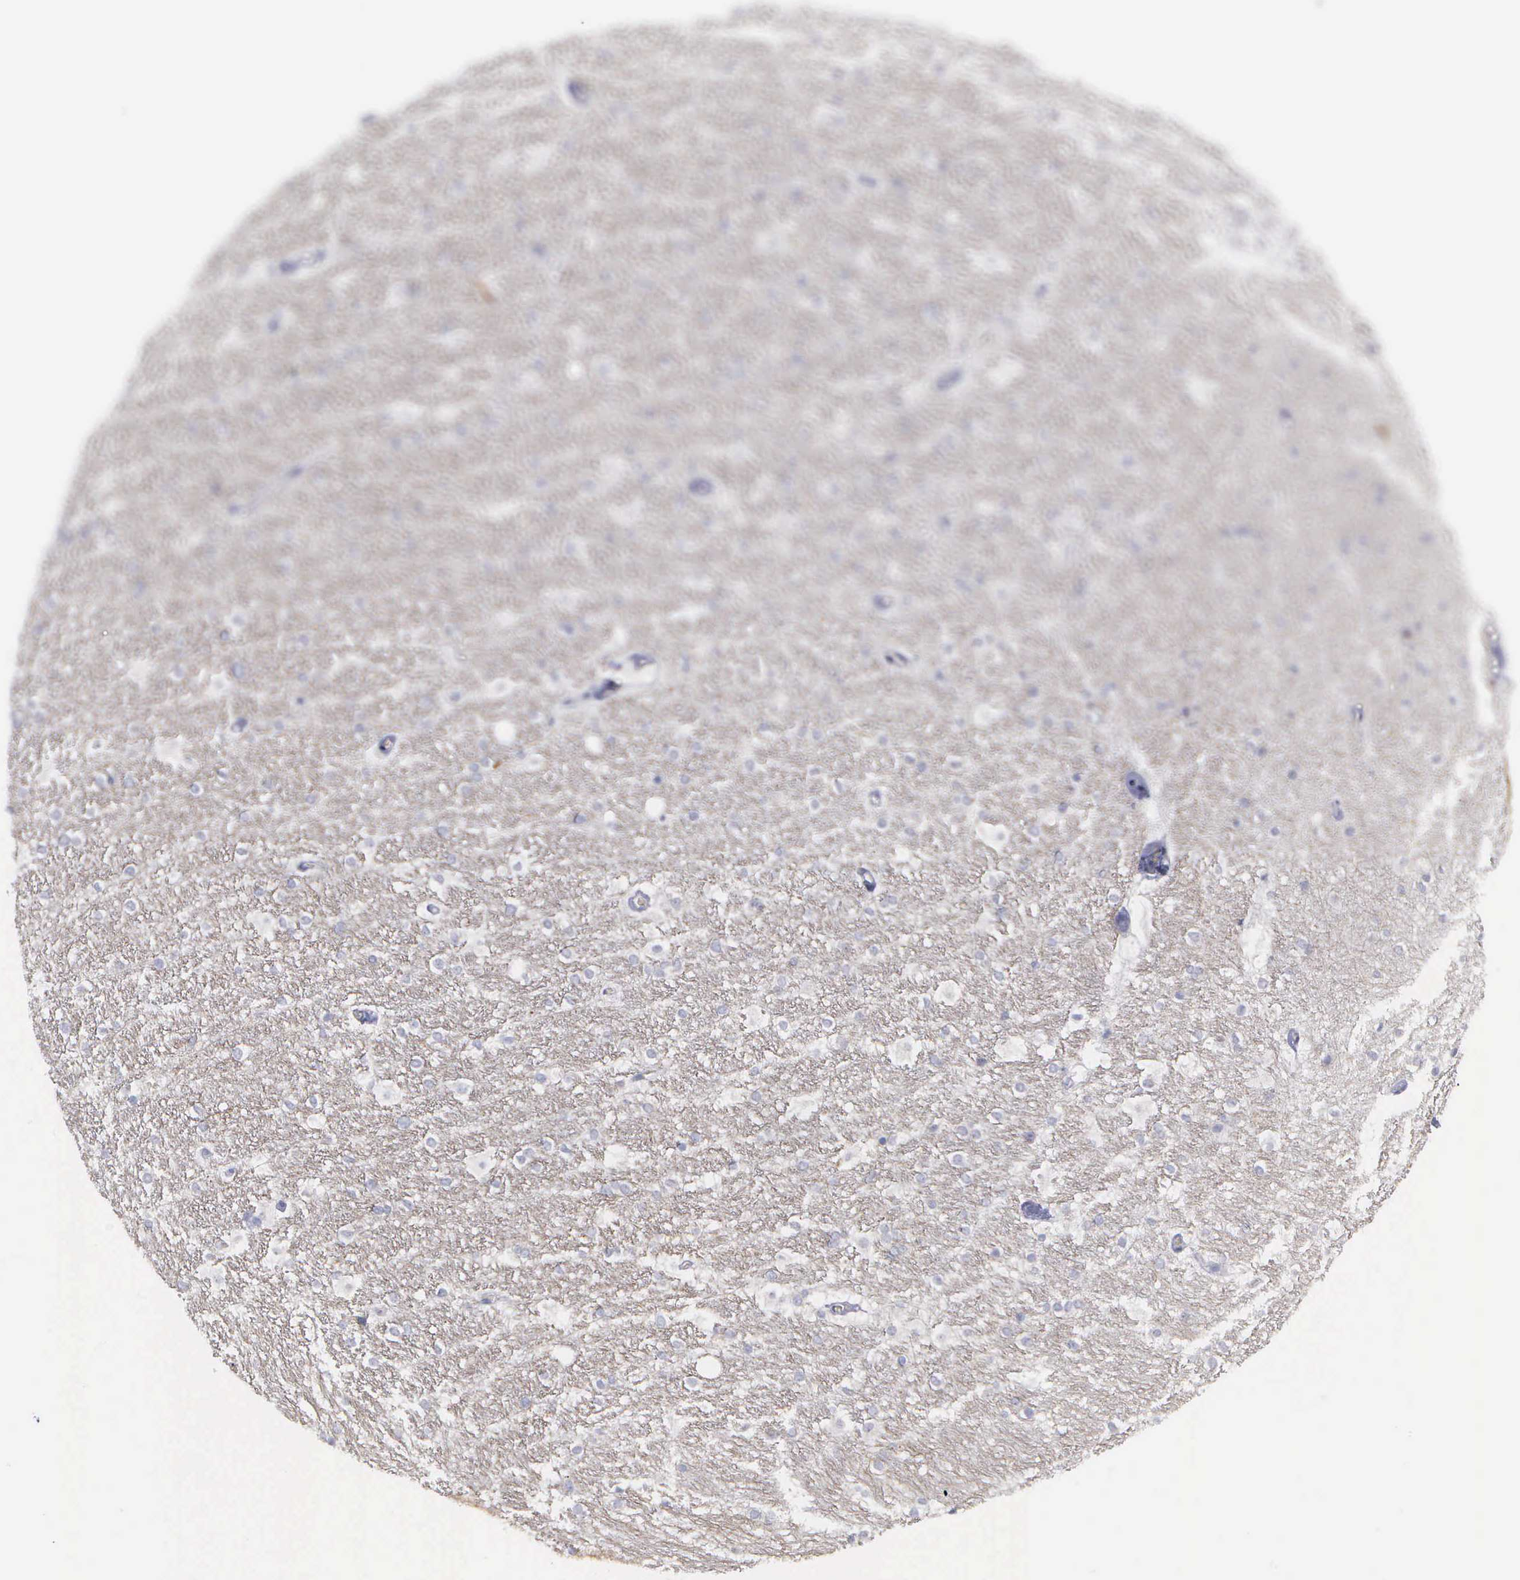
{"staining": {"intensity": "moderate", "quantity": ">75%", "location": "cytoplasmic/membranous"}, "tissue": "hippocampus", "cell_type": "Glial cells", "image_type": "normal", "snomed": [{"axis": "morphology", "description": "Normal tissue, NOS"}, {"axis": "topography", "description": "Hippocampus"}], "caption": "A brown stain shows moderate cytoplasmic/membranous expression of a protein in glial cells of benign human hippocampus.", "gene": "CEP170B", "patient": {"sex": "female", "age": 19}}